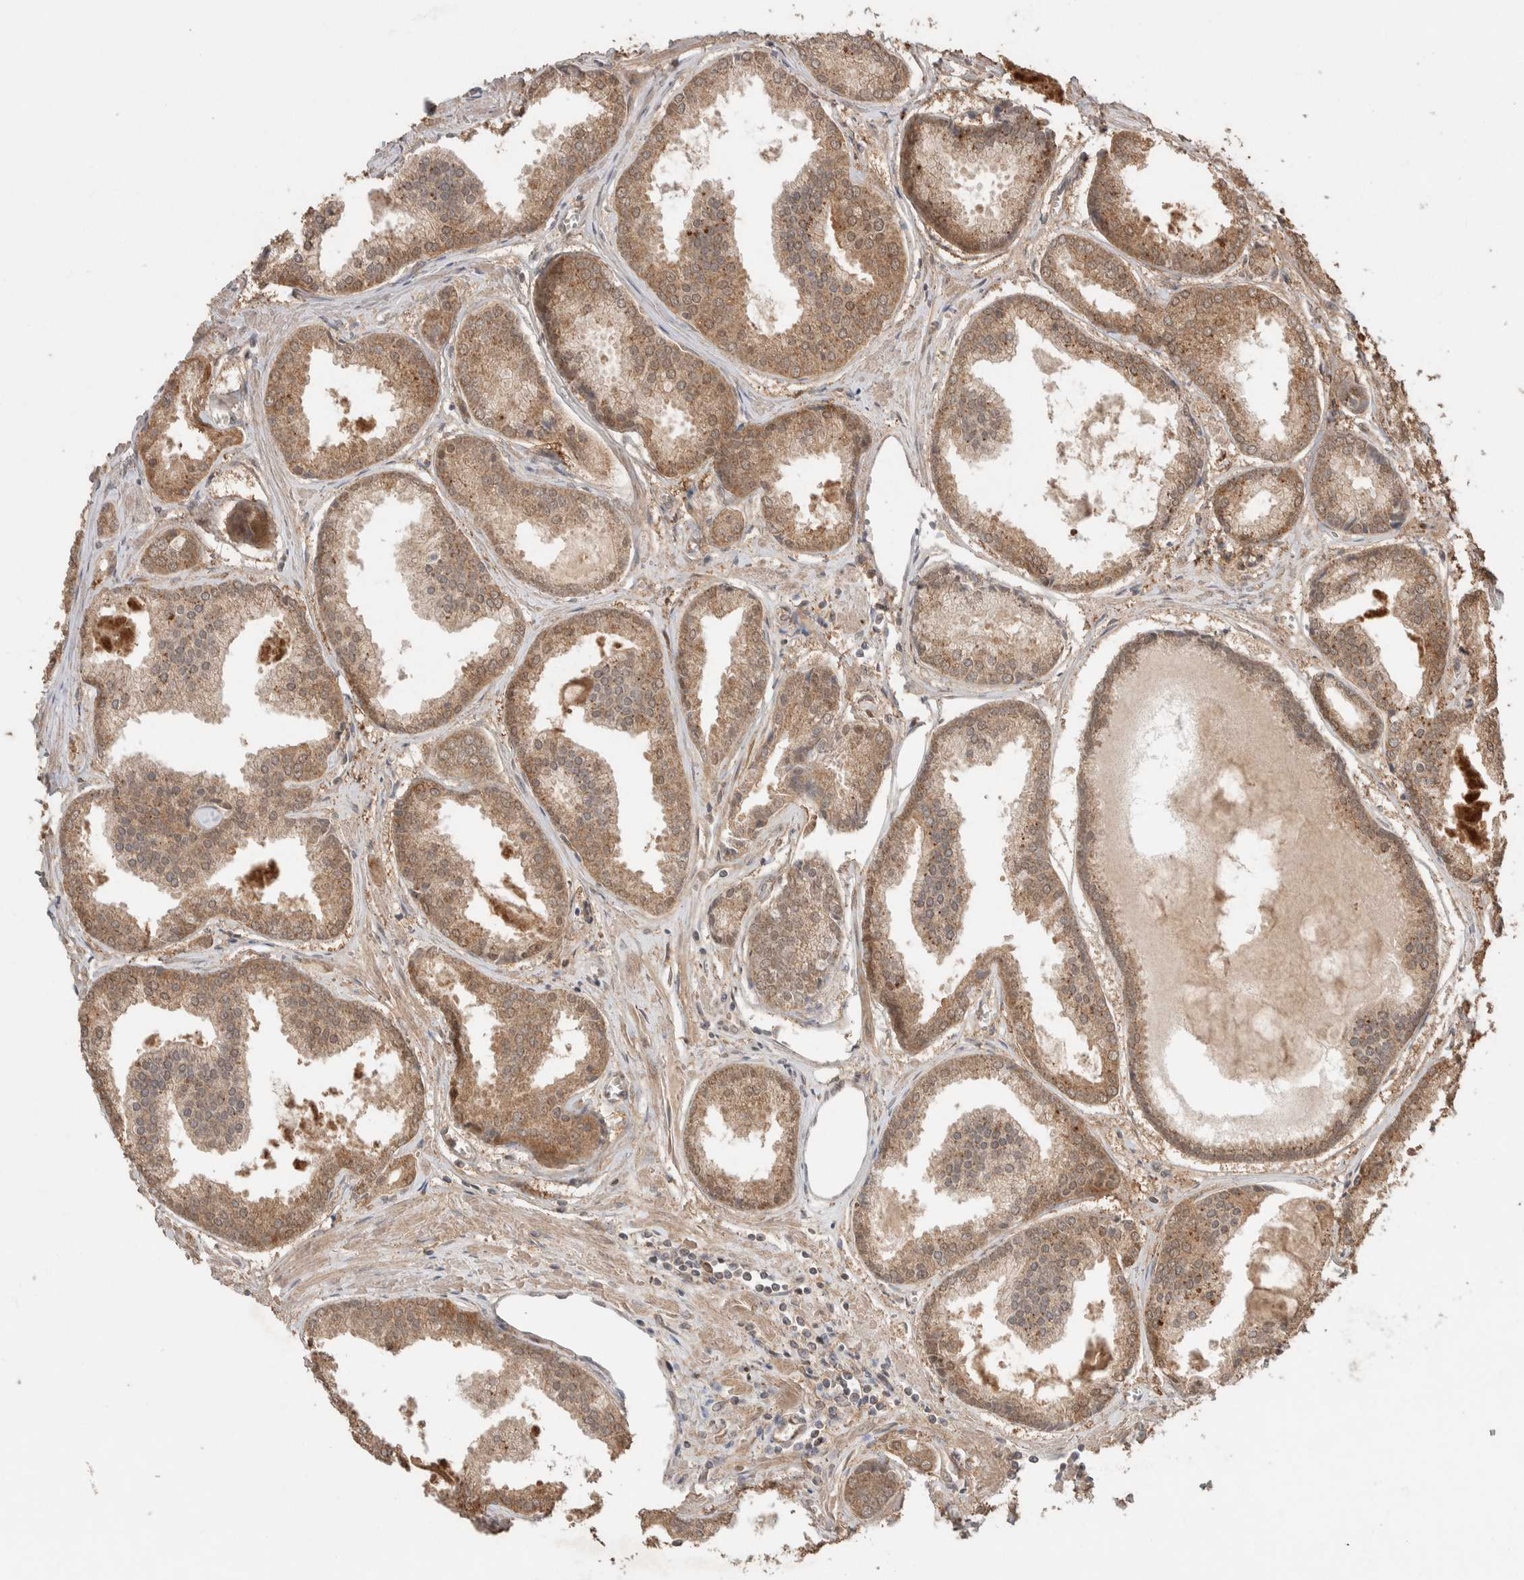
{"staining": {"intensity": "moderate", "quantity": ">75%", "location": "cytoplasmic/membranous"}, "tissue": "prostate cancer", "cell_type": "Tumor cells", "image_type": "cancer", "snomed": [{"axis": "morphology", "description": "Adenocarcinoma, Low grade"}, {"axis": "topography", "description": "Prostate"}], "caption": "A brown stain shows moderate cytoplasmic/membranous expression of a protein in human prostate cancer (adenocarcinoma (low-grade)) tumor cells.", "gene": "KCNJ5", "patient": {"sex": "male", "age": 64}}